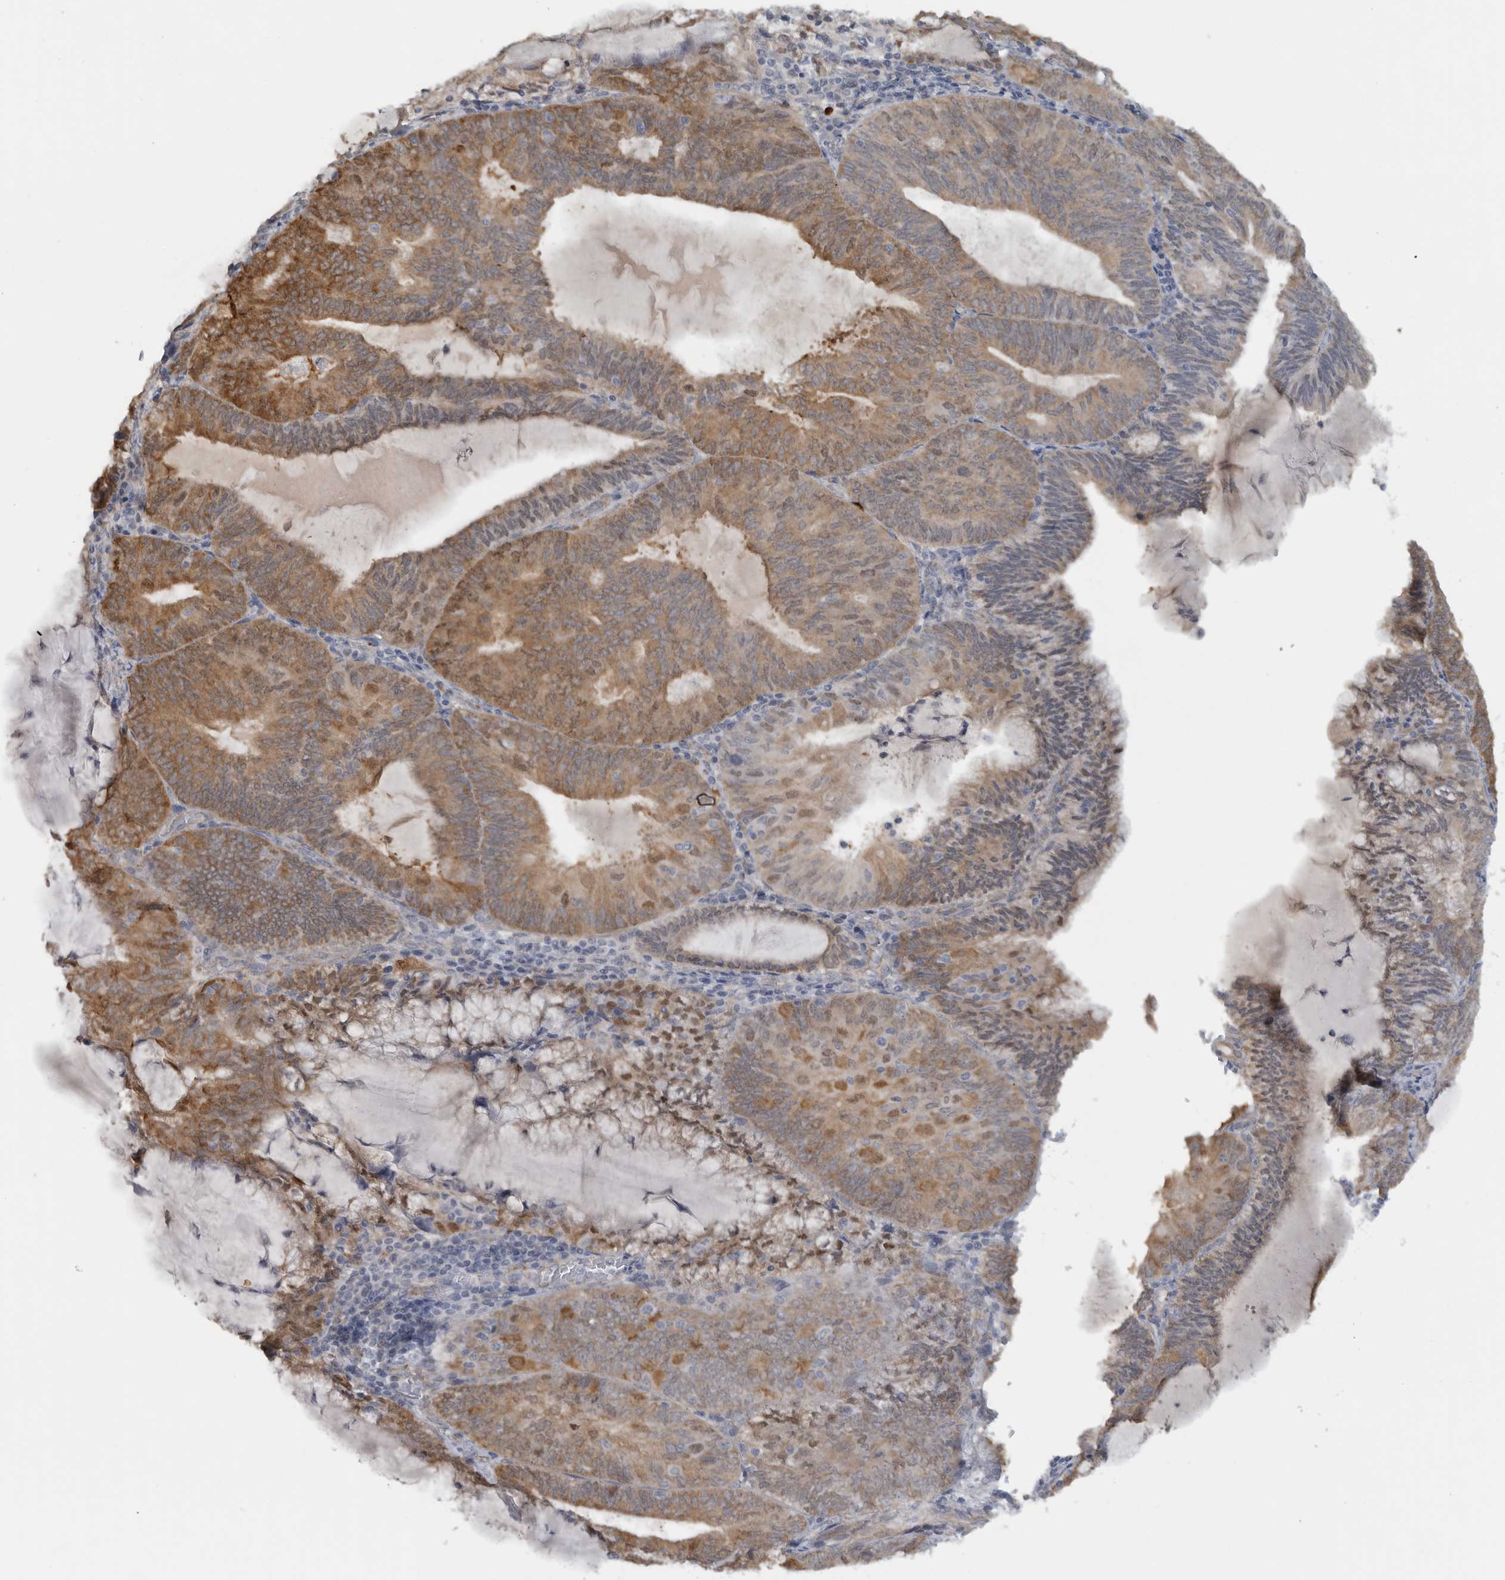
{"staining": {"intensity": "moderate", "quantity": ">75%", "location": "cytoplasmic/membranous,nuclear"}, "tissue": "endometrial cancer", "cell_type": "Tumor cells", "image_type": "cancer", "snomed": [{"axis": "morphology", "description": "Adenocarcinoma, NOS"}, {"axis": "topography", "description": "Endometrium"}], "caption": "Protein staining of endometrial cancer tissue demonstrates moderate cytoplasmic/membranous and nuclear staining in approximately >75% of tumor cells.", "gene": "DYRK2", "patient": {"sex": "female", "age": 81}}